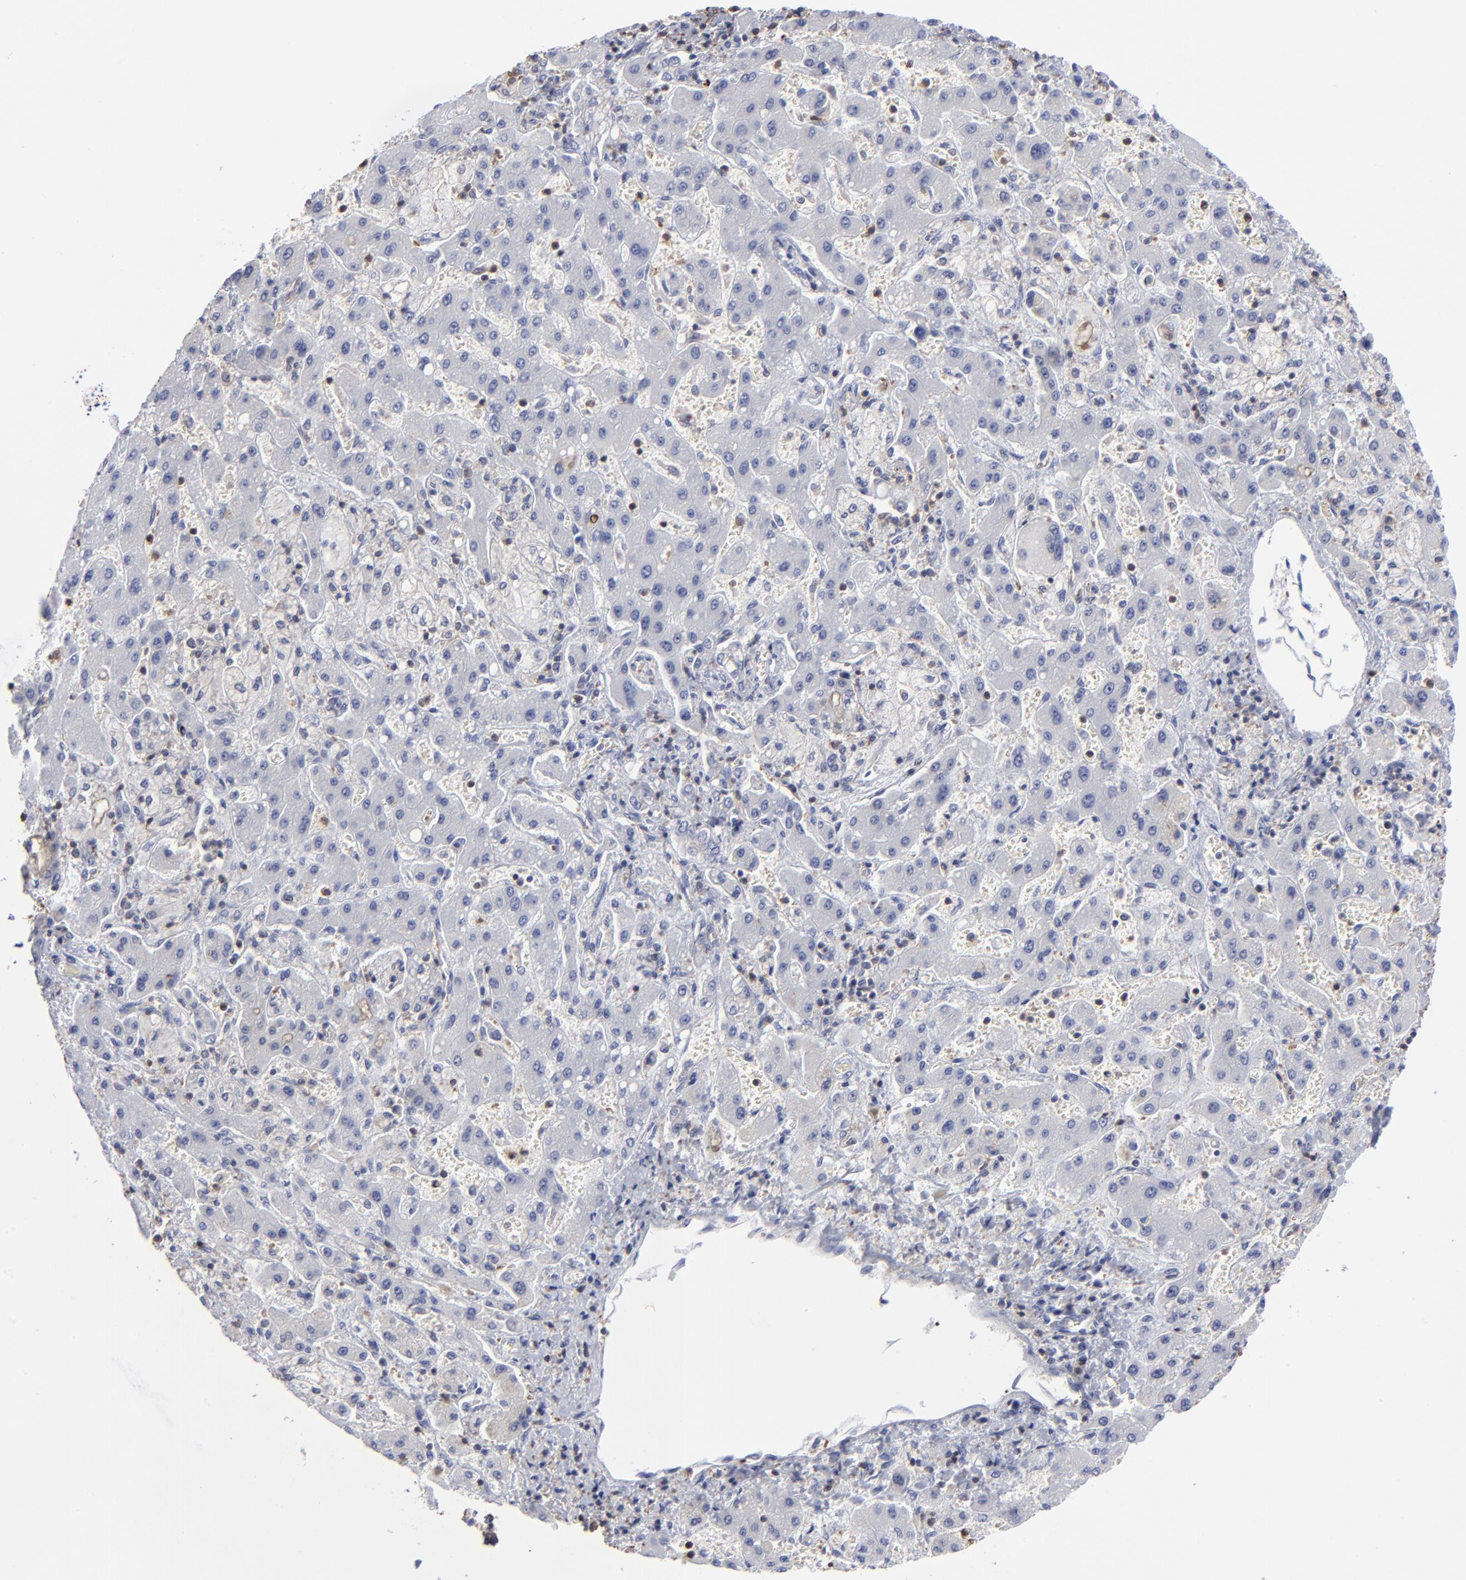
{"staining": {"intensity": "negative", "quantity": "none", "location": "none"}, "tissue": "liver cancer", "cell_type": "Tumor cells", "image_type": "cancer", "snomed": [{"axis": "morphology", "description": "Cholangiocarcinoma"}, {"axis": "topography", "description": "Liver"}], "caption": "IHC image of human liver cancer (cholangiocarcinoma) stained for a protein (brown), which demonstrates no positivity in tumor cells. The staining is performed using DAB brown chromogen with nuclei counter-stained in using hematoxylin.", "gene": "TBXT", "patient": {"sex": "male", "age": 50}}